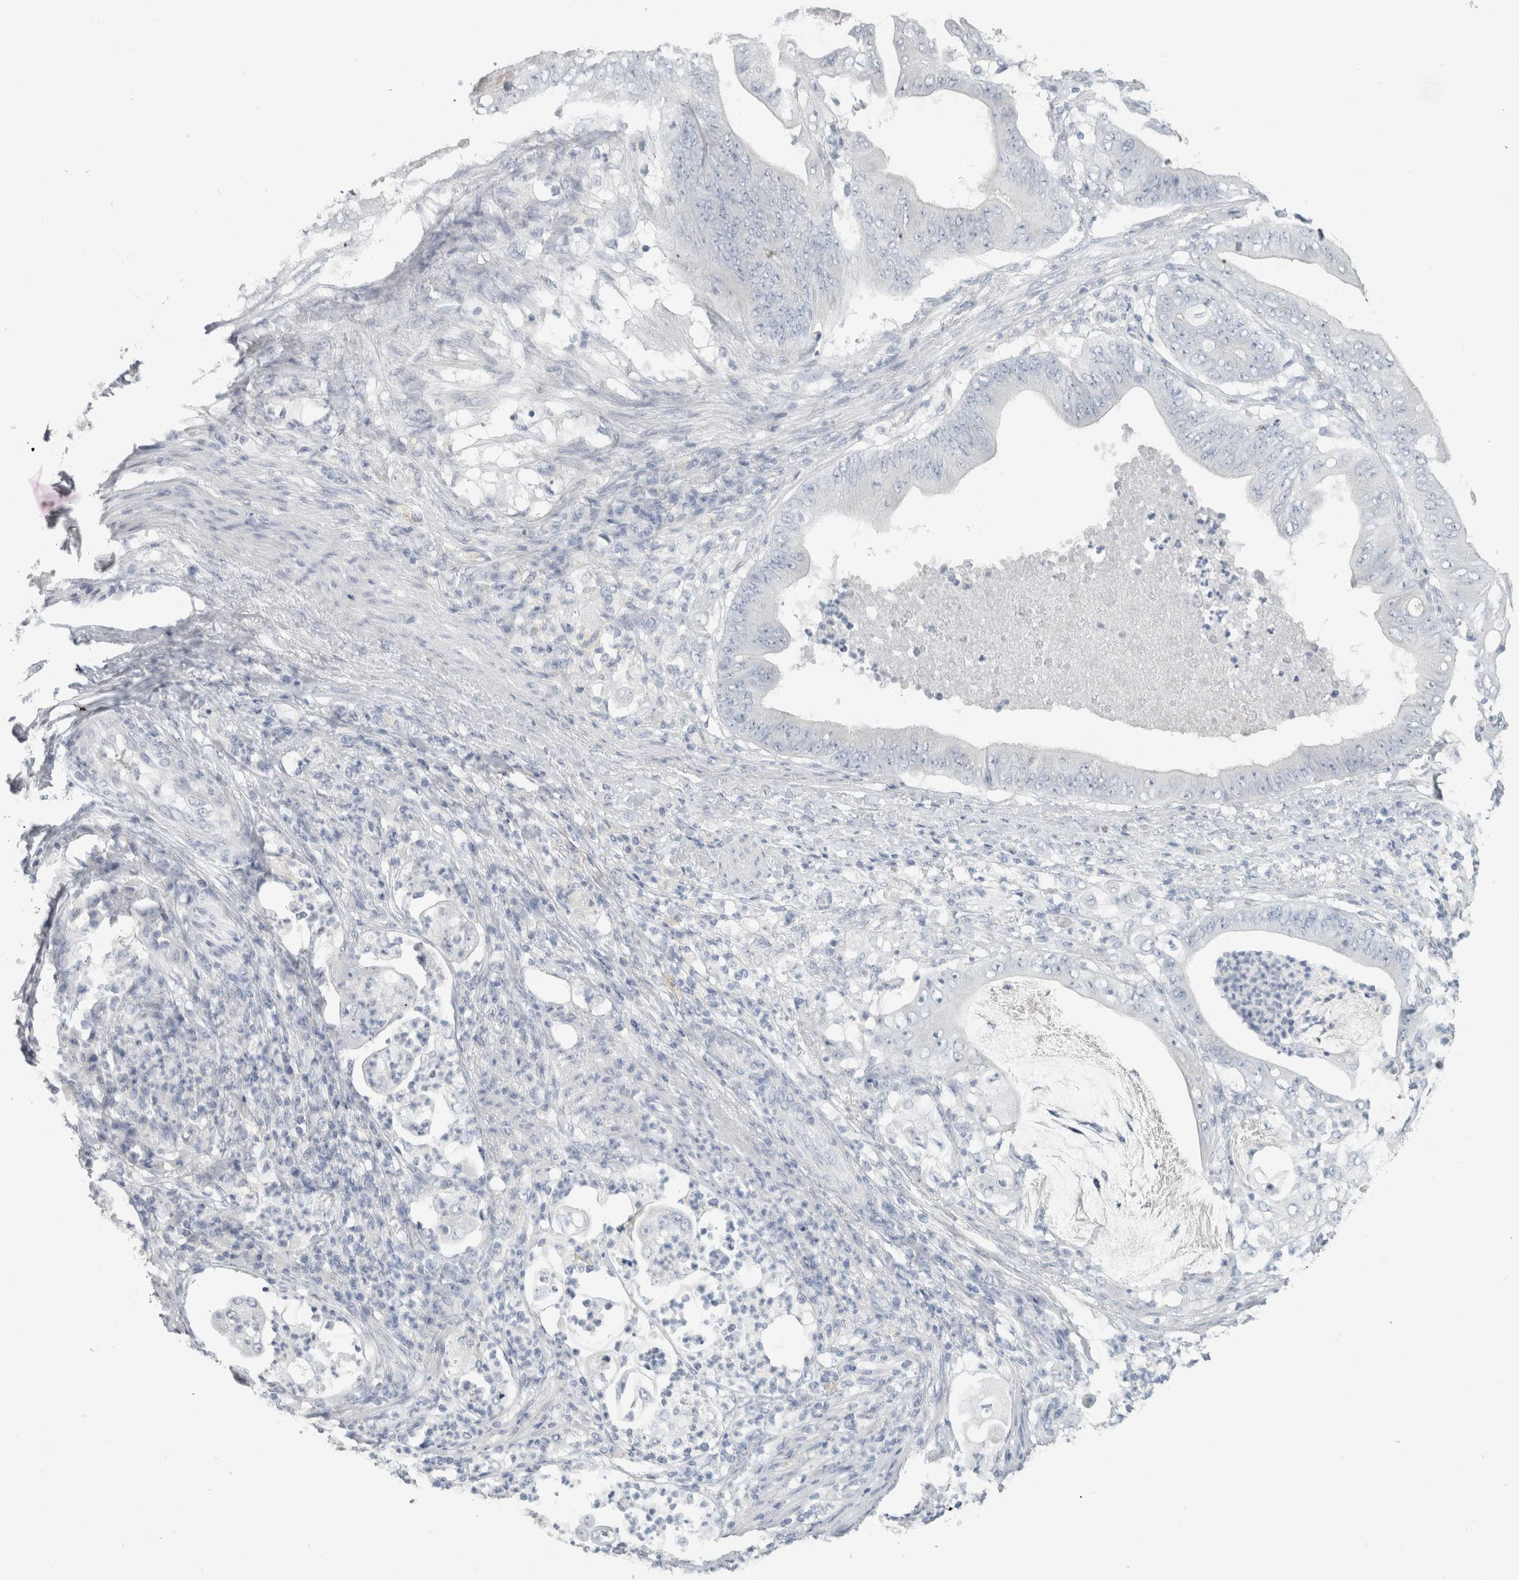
{"staining": {"intensity": "negative", "quantity": "none", "location": "none"}, "tissue": "stomach cancer", "cell_type": "Tumor cells", "image_type": "cancer", "snomed": [{"axis": "morphology", "description": "Adenocarcinoma, NOS"}, {"axis": "topography", "description": "Stomach"}], "caption": "This is an immunohistochemistry histopathology image of human stomach adenocarcinoma. There is no expression in tumor cells.", "gene": "SLC6A1", "patient": {"sex": "female", "age": 73}}